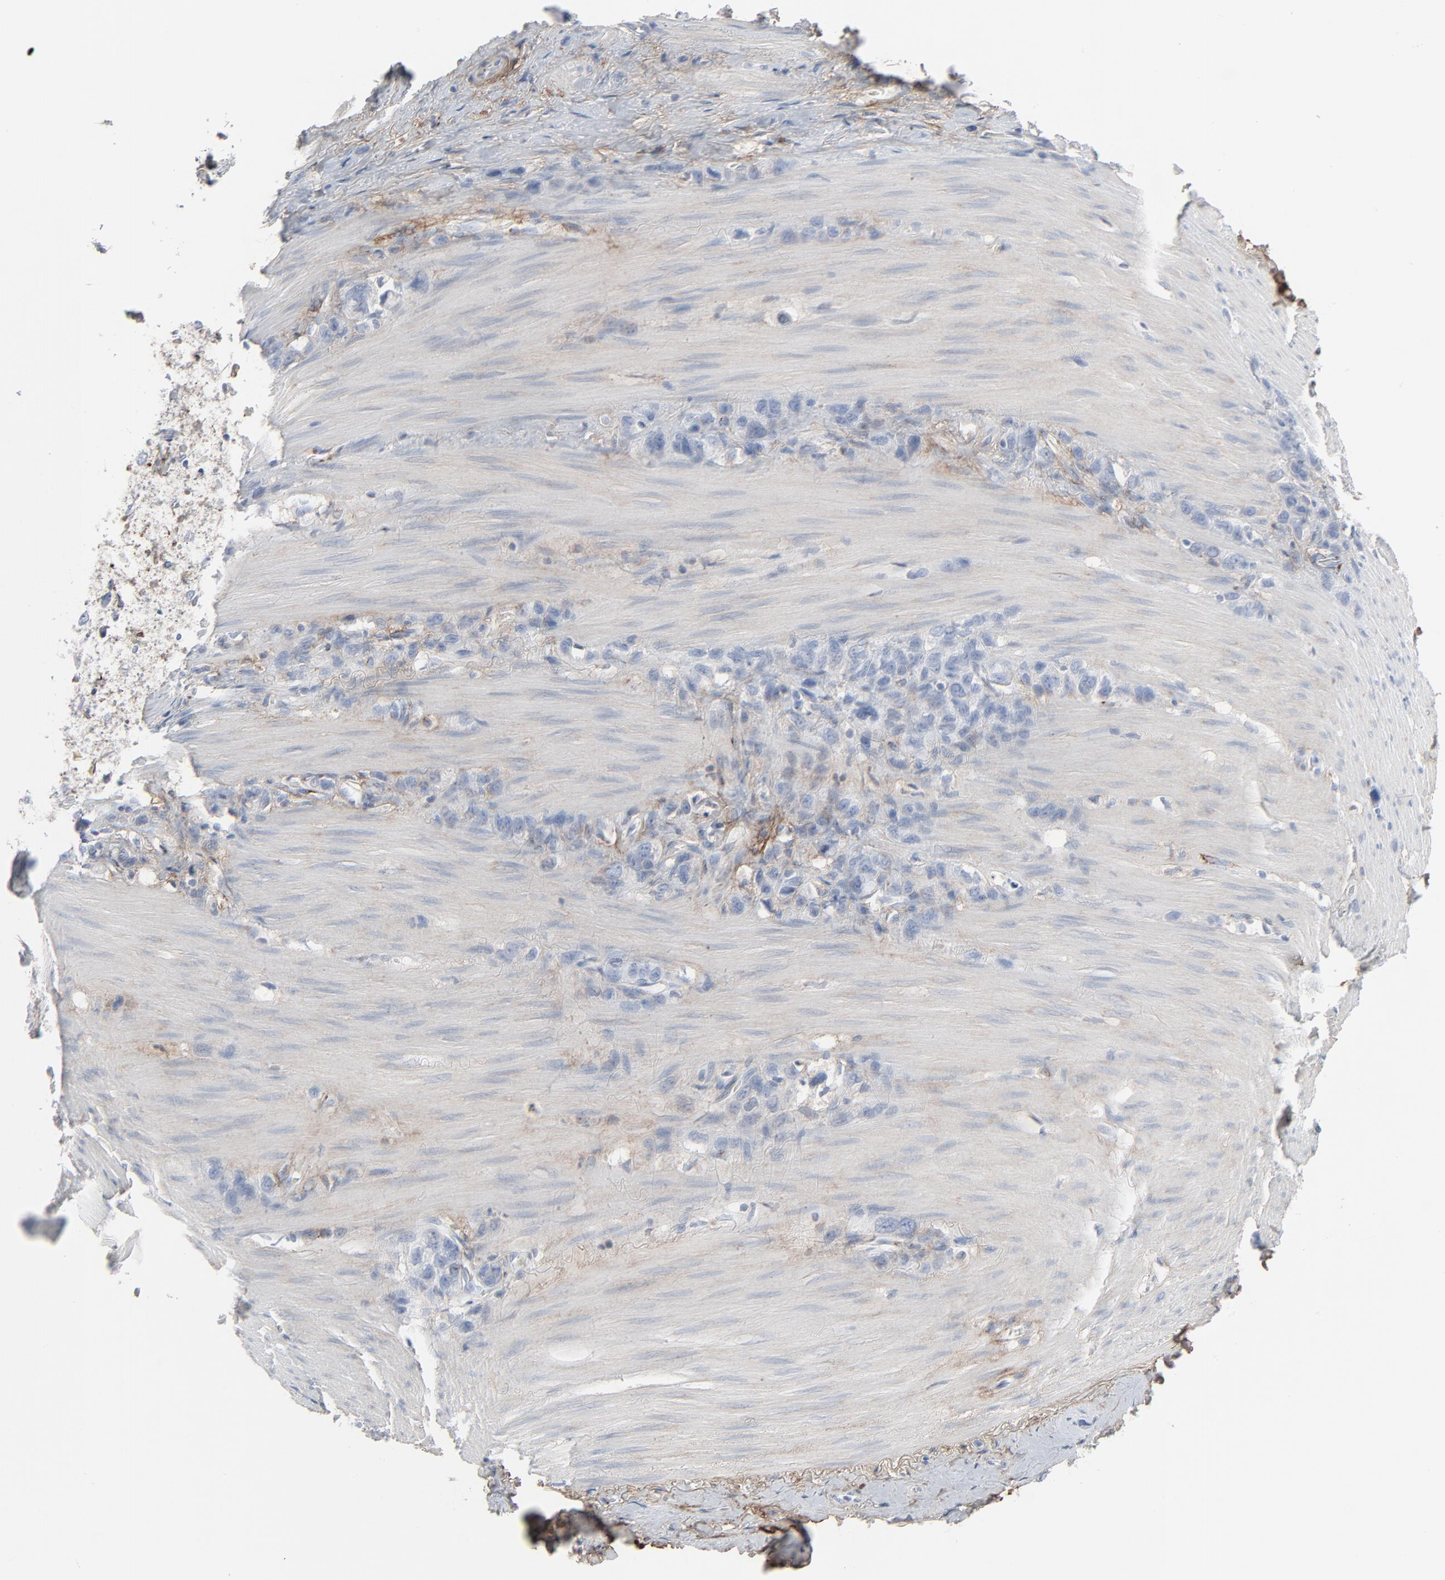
{"staining": {"intensity": "negative", "quantity": "none", "location": "none"}, "tissue": "stomach cancer", "cell_type": "Tumor cells", "image_type": "cancer", "snomed": [{"axis": "morphology", "description": "Normal tissue, NOS"}, {"axis": "morphology", "description": "Adenocarcinoma, NOS"}, {"axis": "morphology", "description": "Adenocarcinoma, High grade"}, {"axis": "topography", "description": "Stomach, upper"}, {"axis": "topography", "description": "Stomach"}], "caption": "DAB immunohistochemical staining of stomach cancer reveals no significant staining in tumor cells.", "gene": "BGN", "patient": {"sex": "female", "age": 65}}